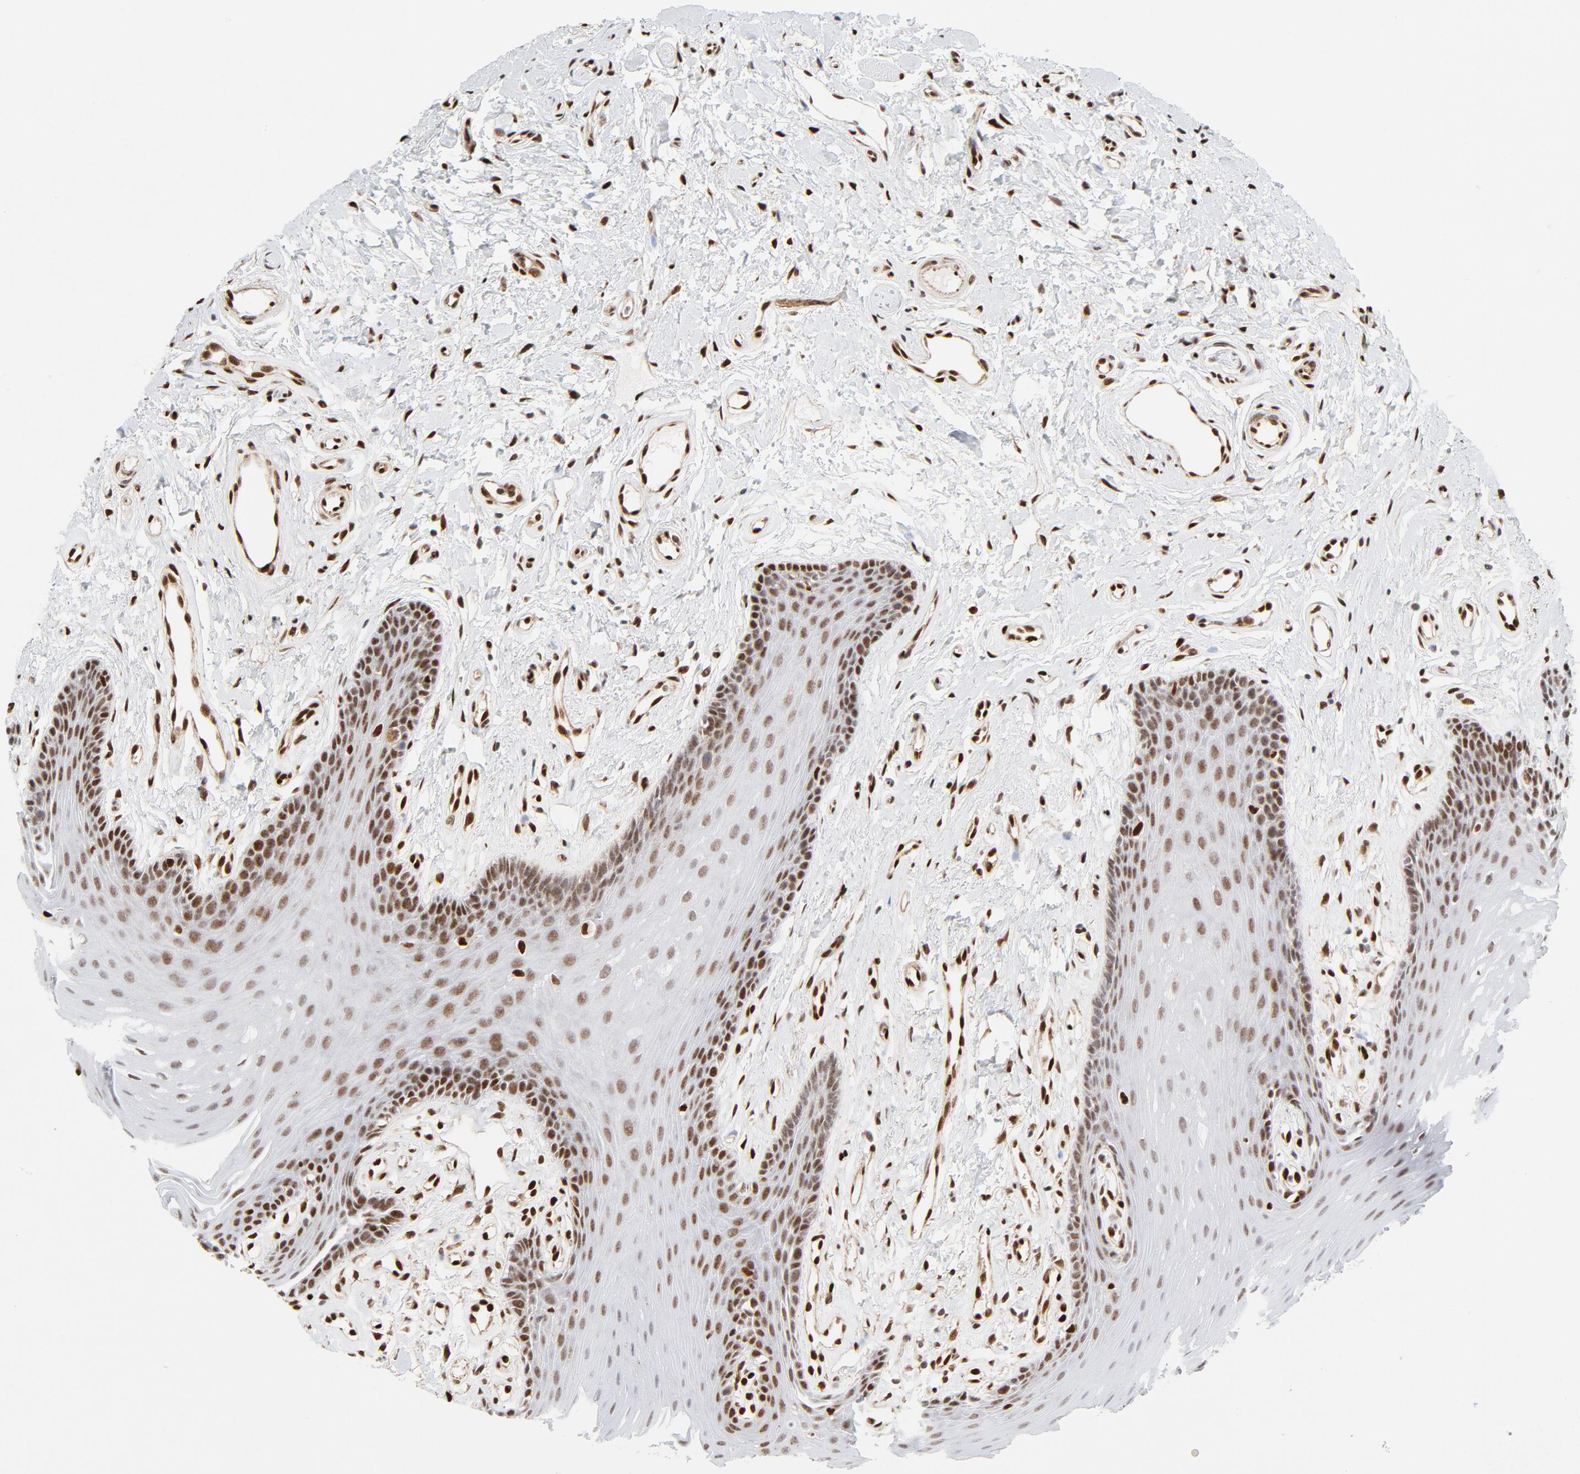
{"staining": {"intensity": "moderate", "quantity": "25%-75%", "location": "nuclear"}, "tissue": "oral mucosa", "cell_type": "Squamous epithelial cells", "image_type": "normal", "snomed": [{"axis": "morphology", "description": "Normal tissue, NOS"}, {"axis": "topography", "description": "Oral tissue"}], "caption": "Immunohistochemistry (IHC) photomicrograph of benign oral mucosa: human oral mucosa stained using IHC shows medium levels of moderate protein expression localized specifically in the nuclear of squamous epithelial cells, appearing as a nuclear brown color.", "gene": "MEF2A", "patient": {"sex": "male", "age": 62}}